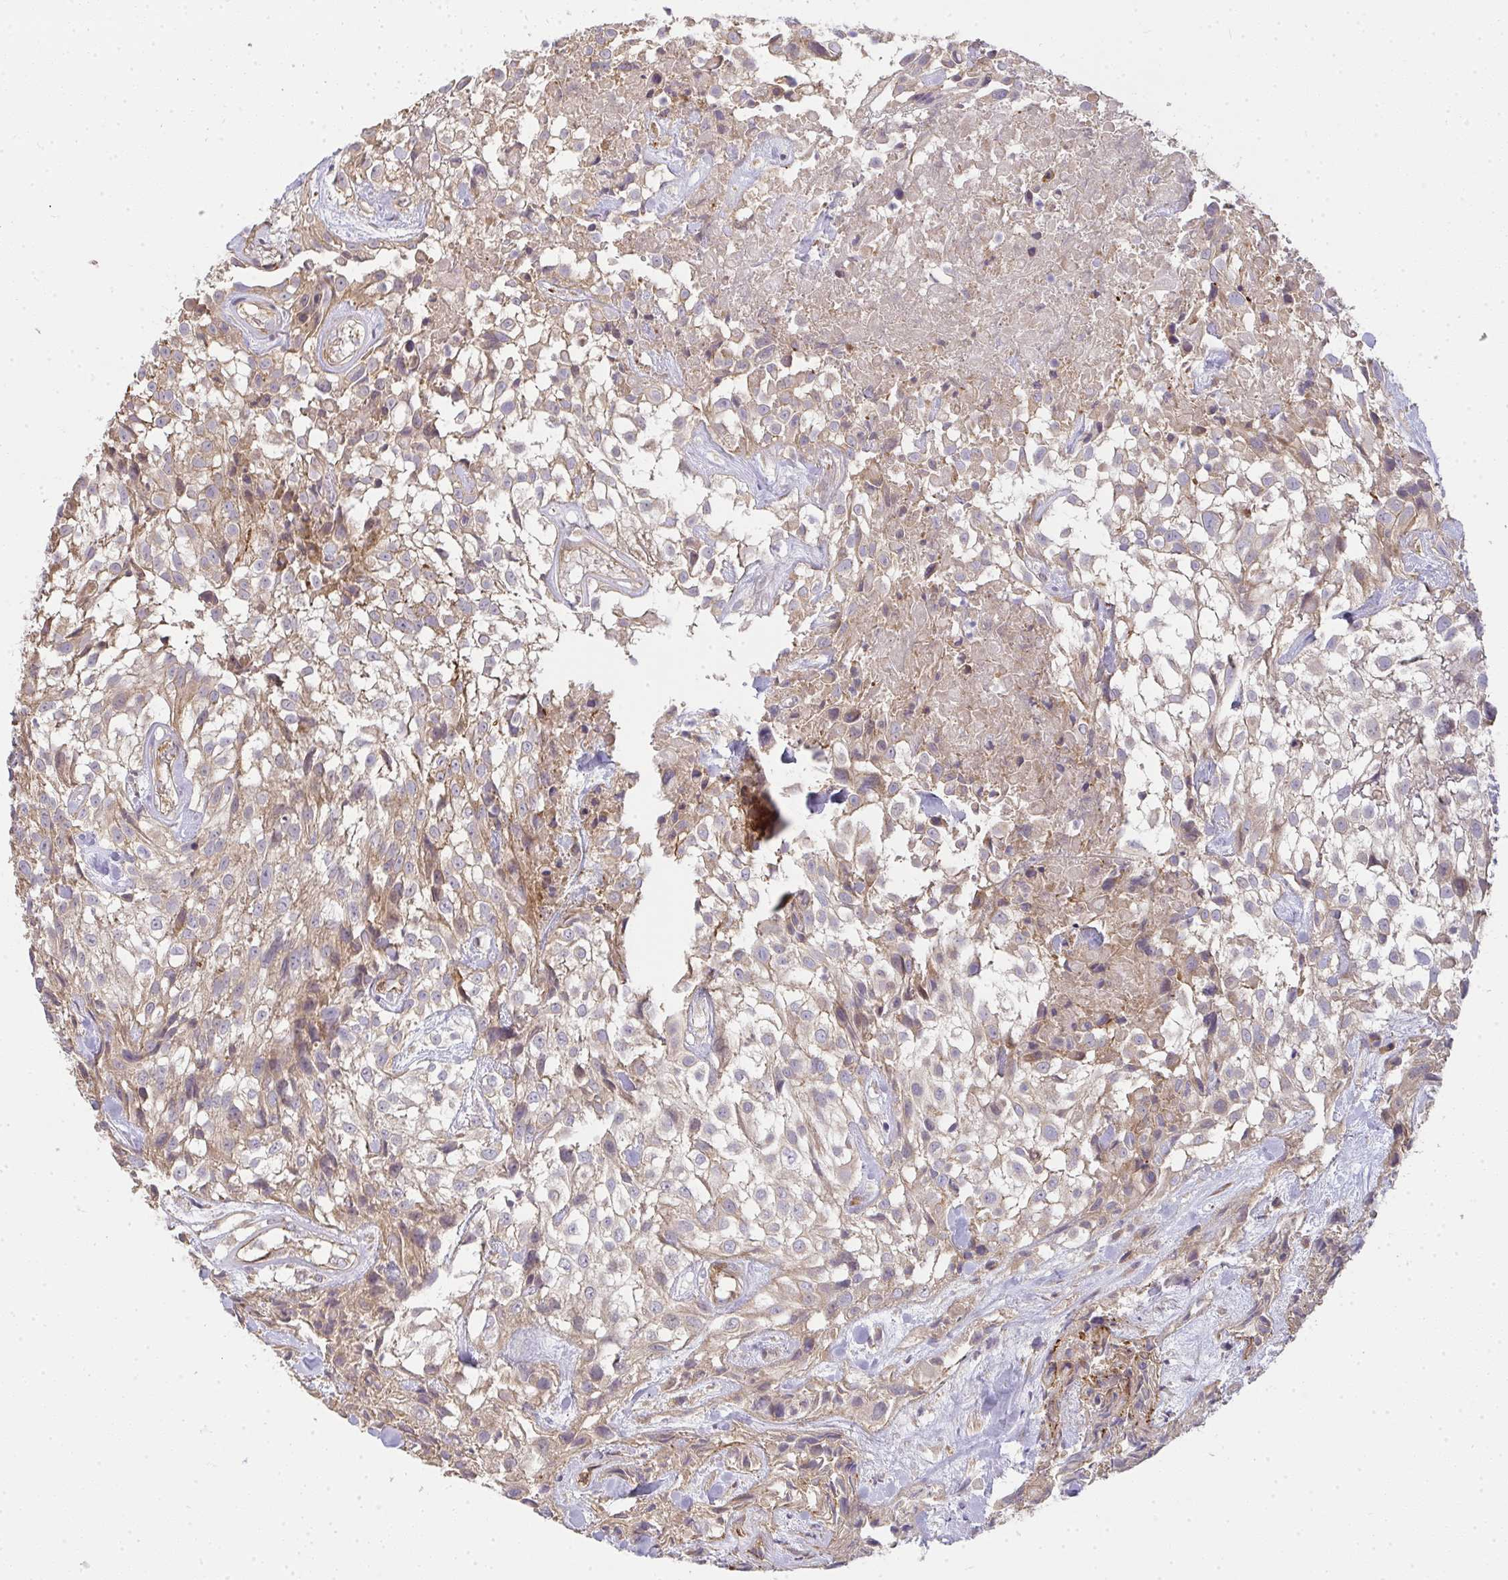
{"staining": {"intensity": "weak", "quantity": ">75%", "location": "cytoplasmic/membranous"}, "tissue": "urothelial cancer", "cell_type": "Tumor cells", "image_type": "cancer", "snomed": [{"axis": "morphology", "description": "Urothelial carcinoma, High grade"}, {"axis": "topography", "description": "Urinary bladder"}], "caption": "A photomicrograph of urothelial cancer stained for a protein displays weak cytoplasmic/membranous brown staining in tumor cells. (brown staining indicates protein expression, while blue staining denotes nuclei).", "gene": "B4GALT6", "patient": {"sex": "male", "age": 56}}